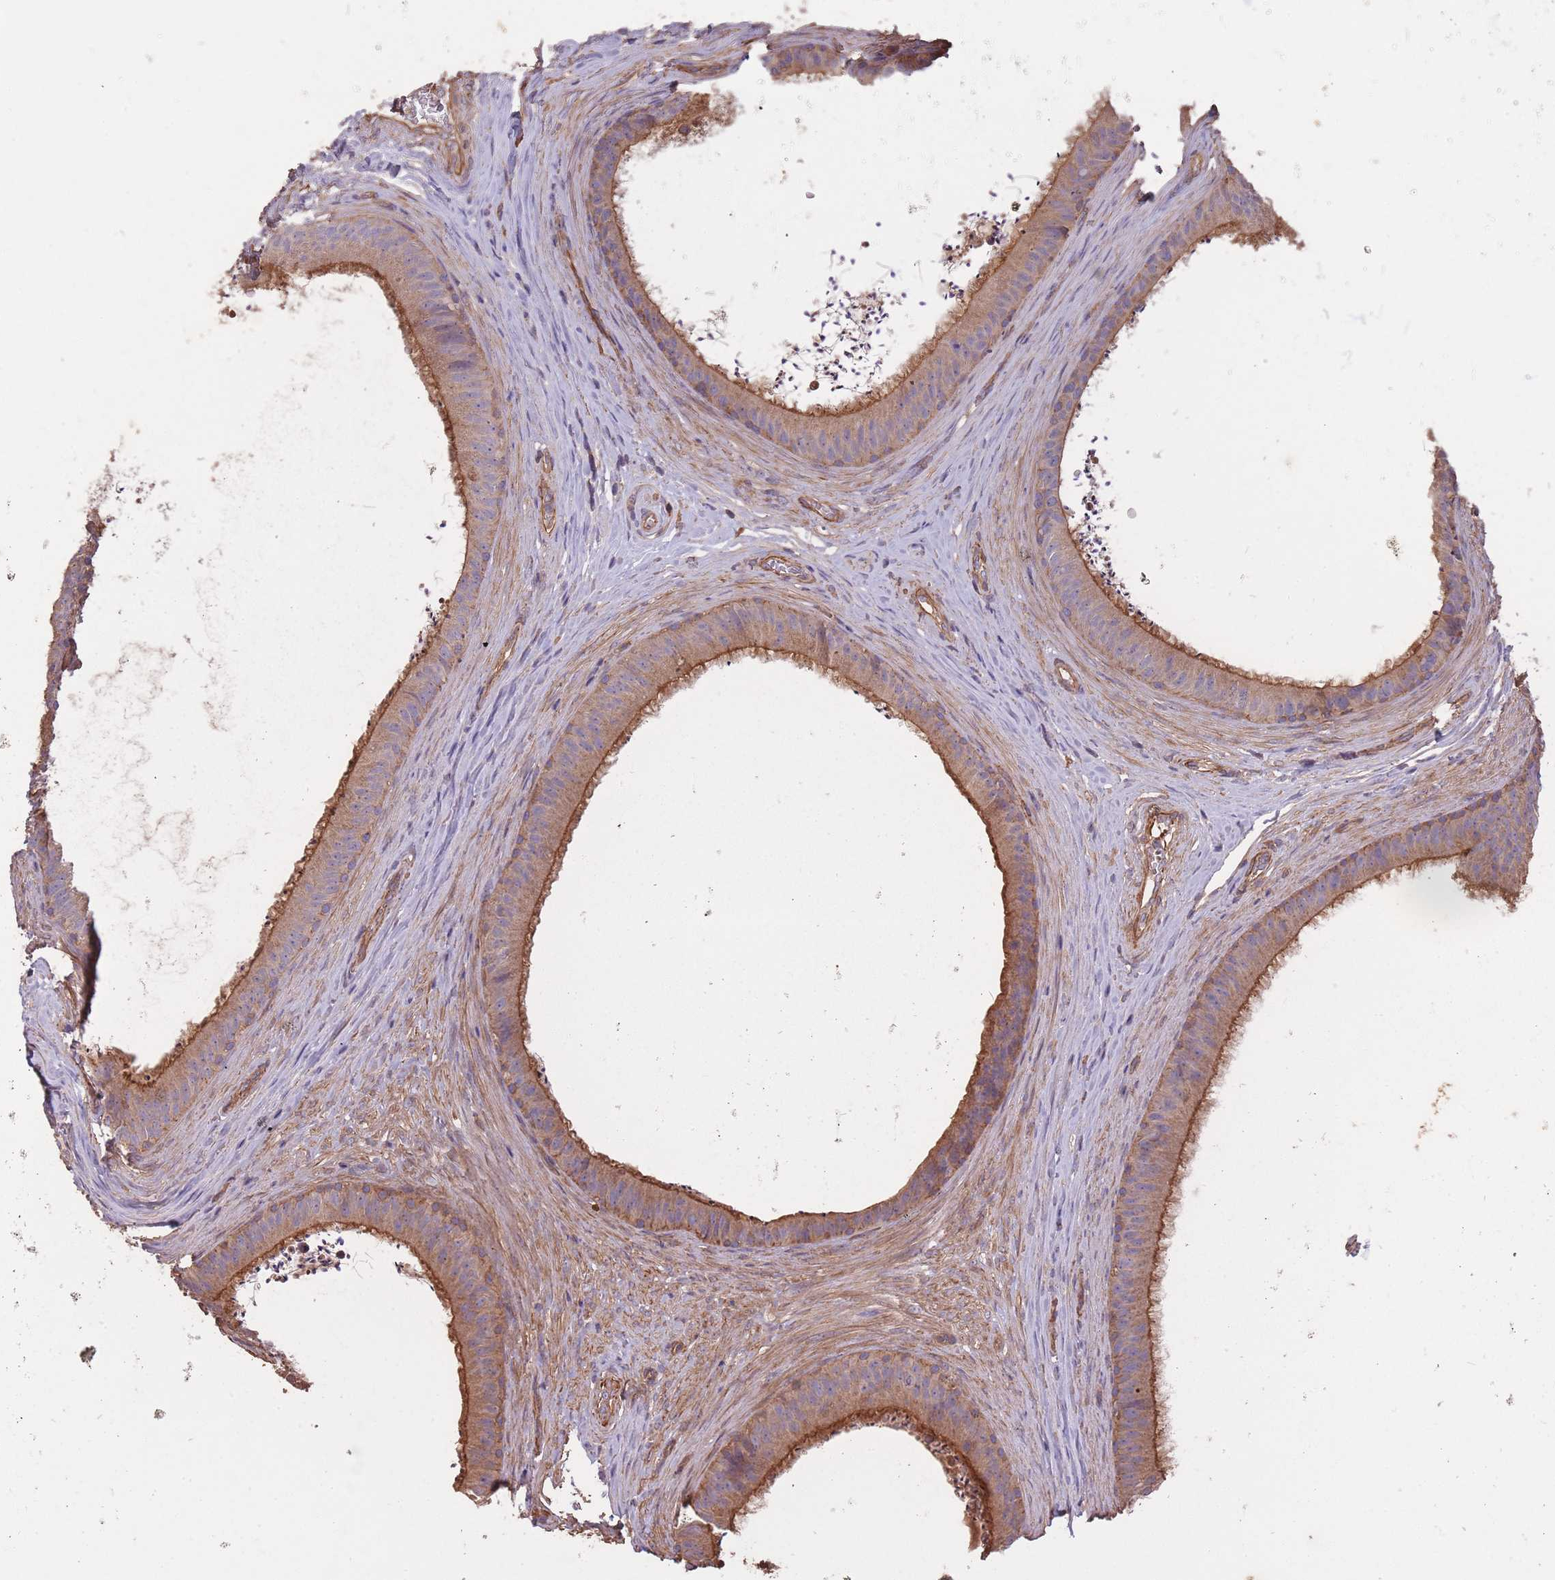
{"staining": {"intensity": "moderate", "quantity": ">75%", "location": "cytoplasmic/membranous"}, "tissue": "epididymis", "cell_type": "Glandular cells", "image_type": "normal", "snomed": [{"axis": "morphology", "description": "Normal tissue, NOS"}, {"axis": "topography", "description": "Testis"}, {"axis": "topography", "description": "Epididymis"}], "caption": "Immunohistochemistry (IHC) (DAB (3,3'-diaminobenzidine)) staining of unremarkable epididymis reveals moderate cytoplasmic/membranous protein expression in approximately >75% of glandular cells. (IHC, brightfield microscopy, high magnification).", "gene": "ARMH3", "patient": {"sex": "male", "age": 41}}